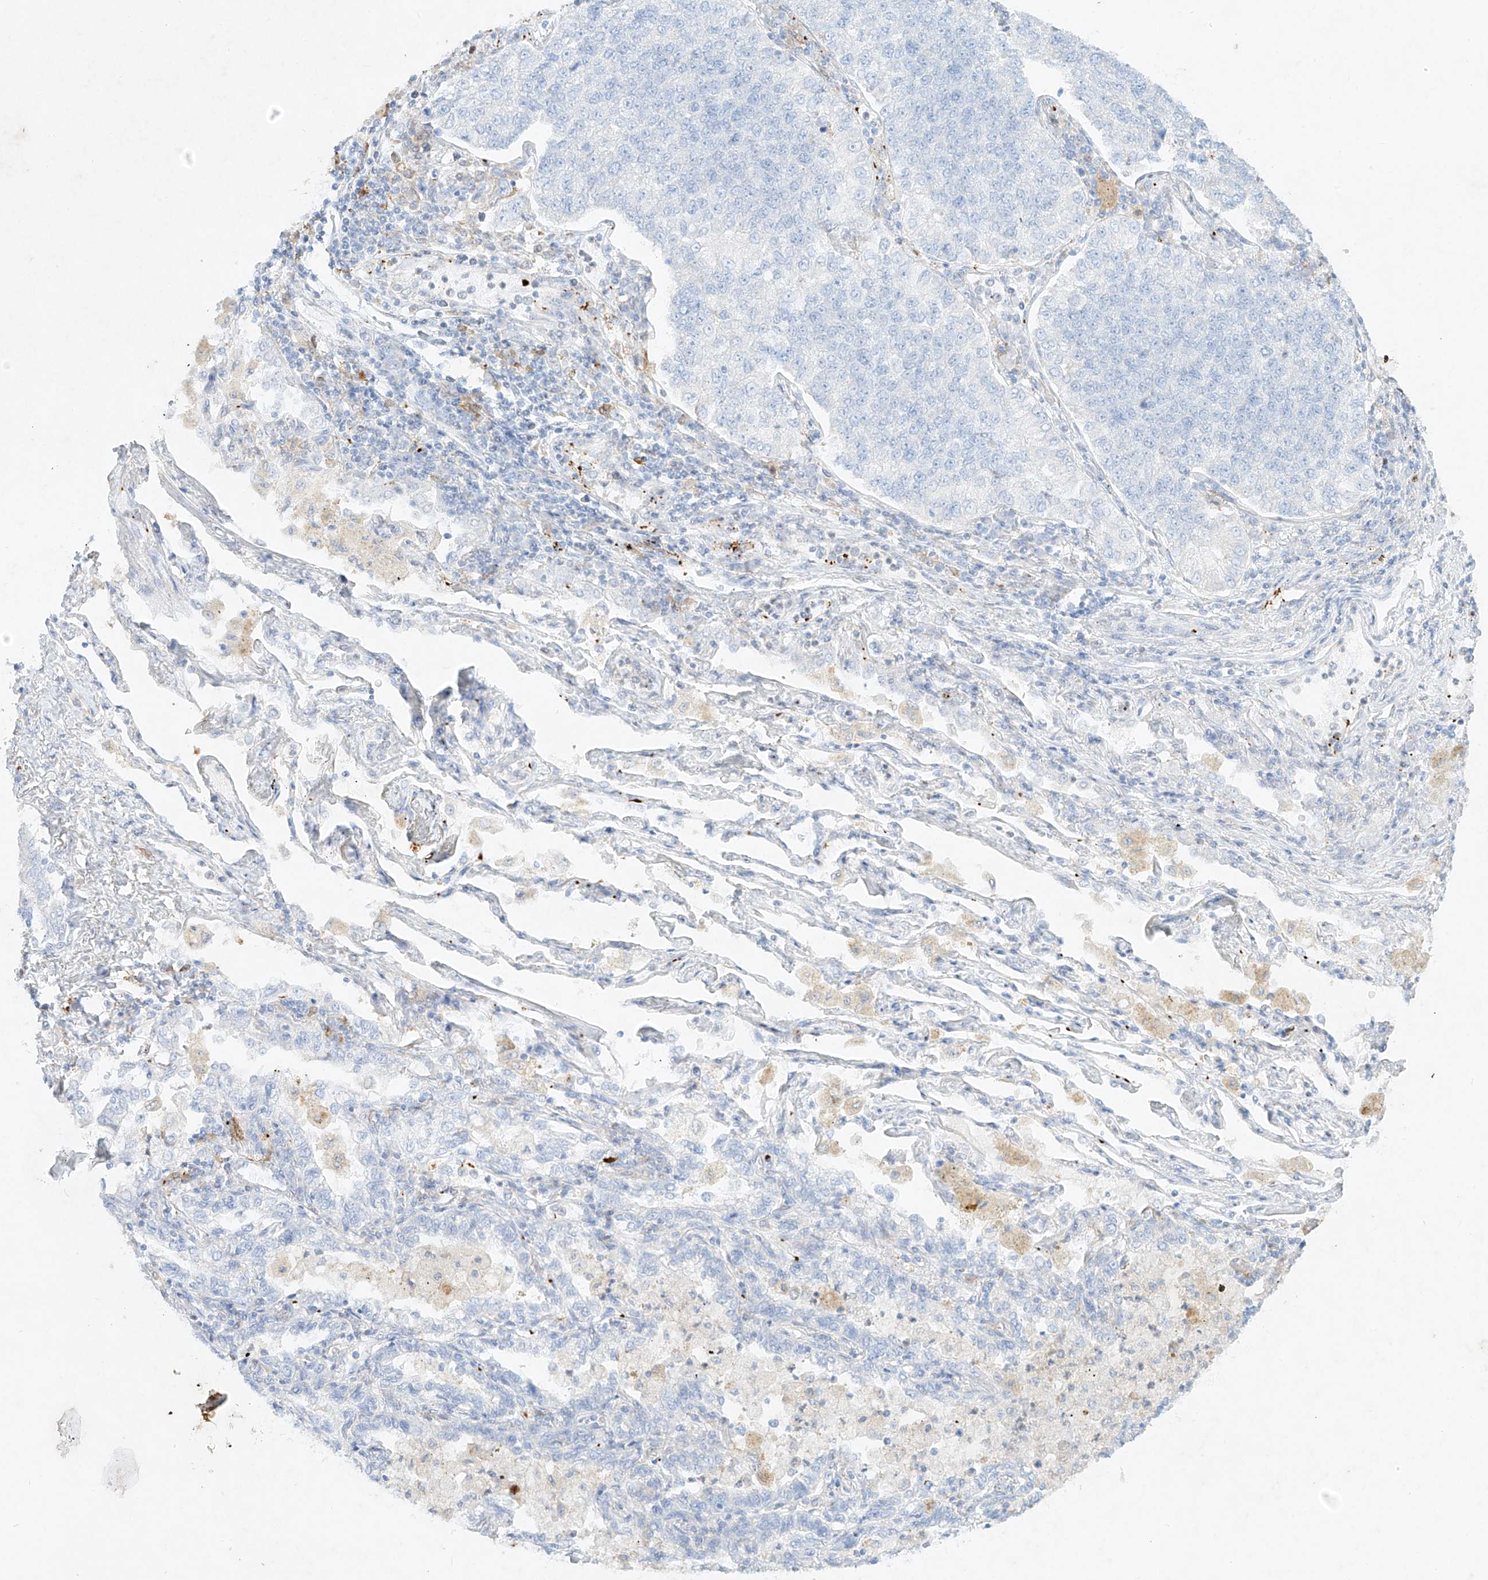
{"staining": {"intensity": "negative", "quantity": "none", "location": "none"}, "tissue": "lung cancer", "cell_type": "Tumor cells", "image_type": "cancer", "snomed": [{"axis": "morphology", "description": "Adenocarcinoma, NOS"}, {"axis": "topography", "description": "Lung"}], "caption": "DAB (3,3'-diaminobenzidine) immunohistochemical staining of lung adenocarcinoma displays no significant positivity in tumor cells.", "gene": "PLEK", "patient": {"sex": "male", "age": 49}}